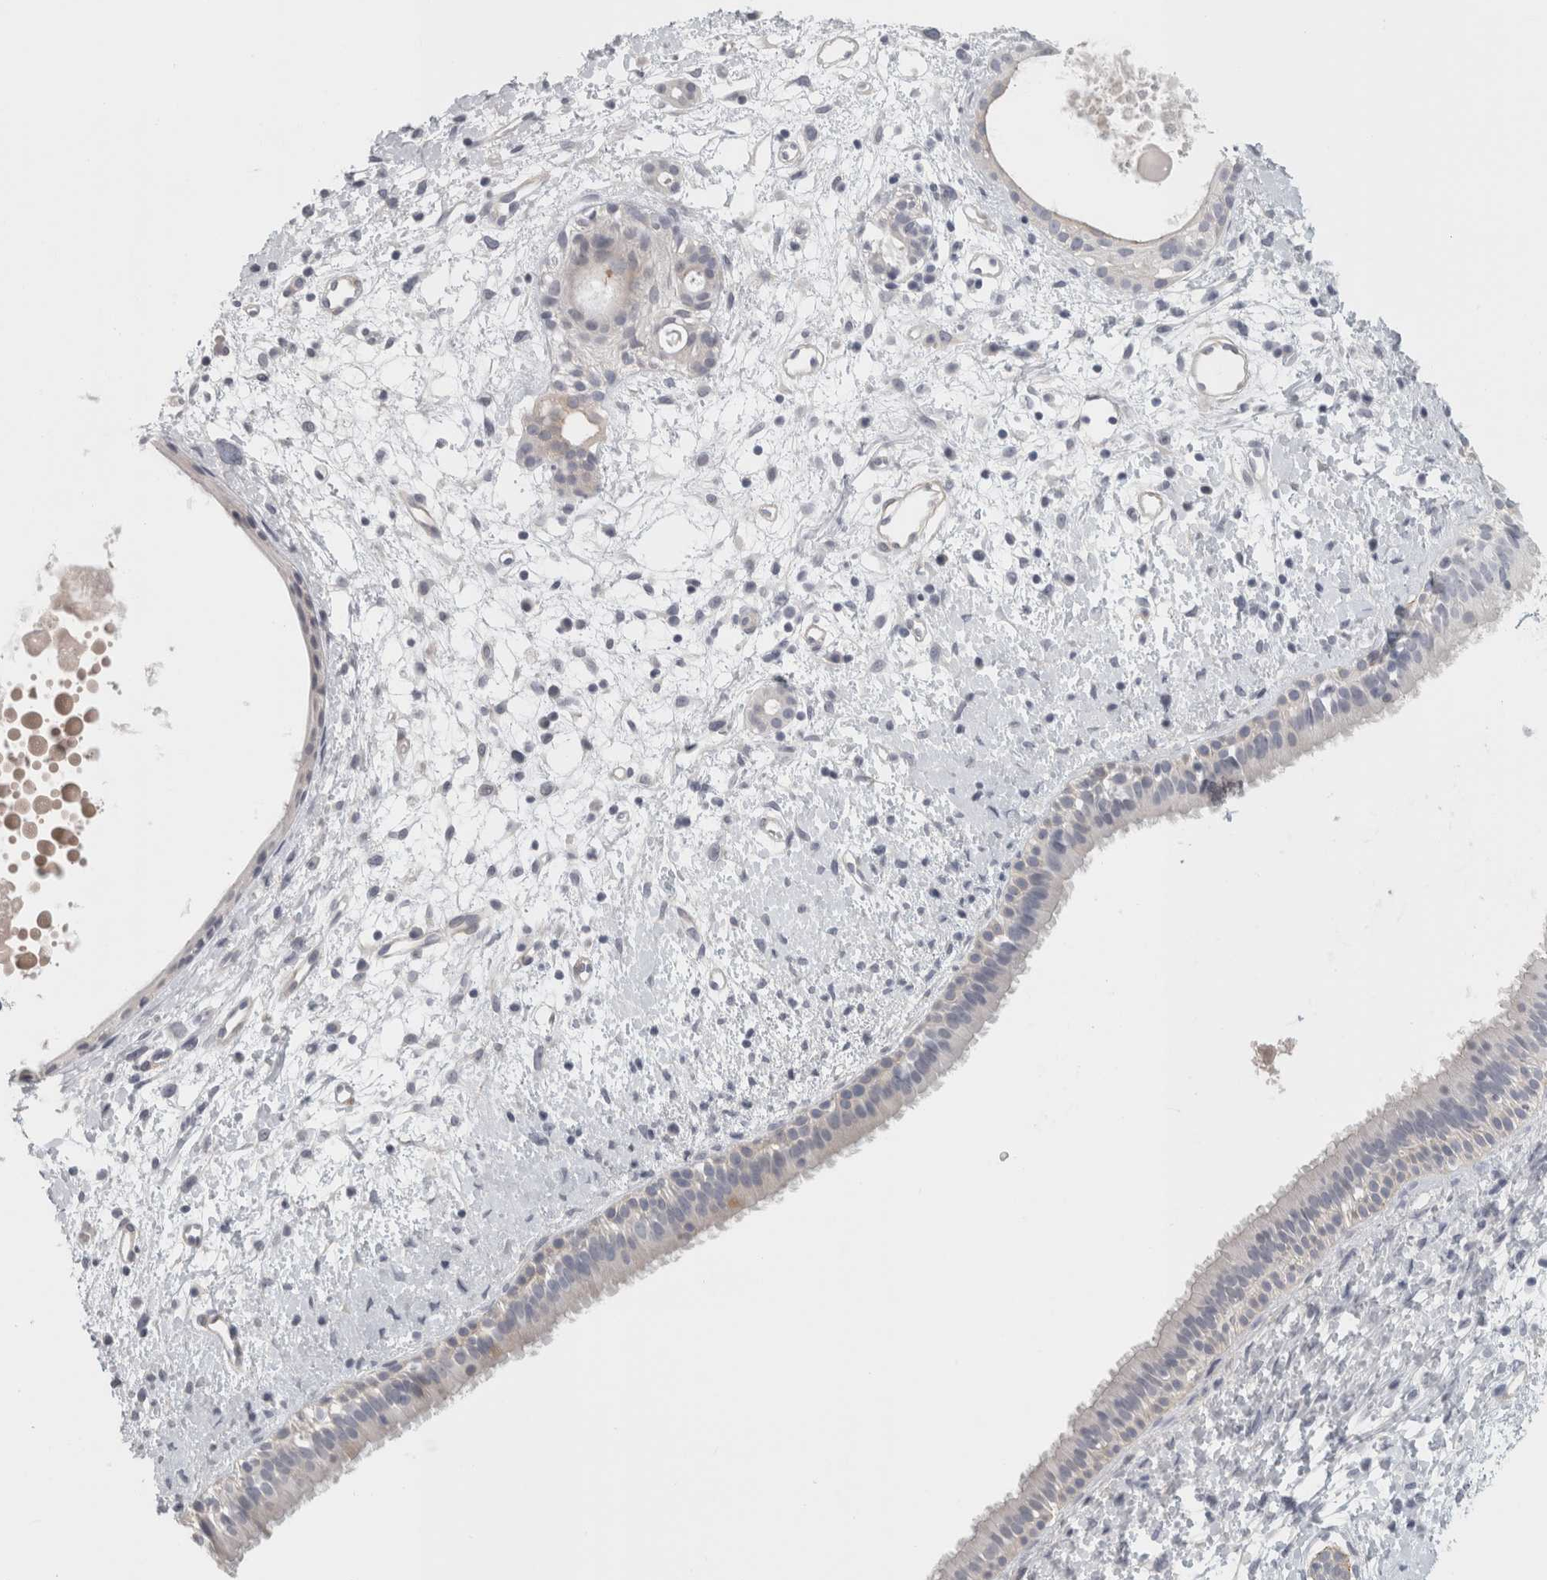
{"staining": {"intensity": "negative", "quantity": "none", "location": "none"}, "tissue": "nasopharynx", "cell_type": "Respiratory epithelial cells", "image_type": "normal", "snomed": [{"axis": "morphology", "description": "Normal tissue, NOS"}, {"axis": "topography", "description": "Nasopharynx"}], "caption": "Nasopharynx was stained to show a protein in brown. There is no significant positivity in respiratory epithelial cells. Brightfield microscopy of IHC stained with DAB (3,3'-diaminobenzidine) (brown) and hematoxylin (blue), captured at high magnification.", "gene": "FBLIM1", "patient": {"sex": "male", "age": 22}}